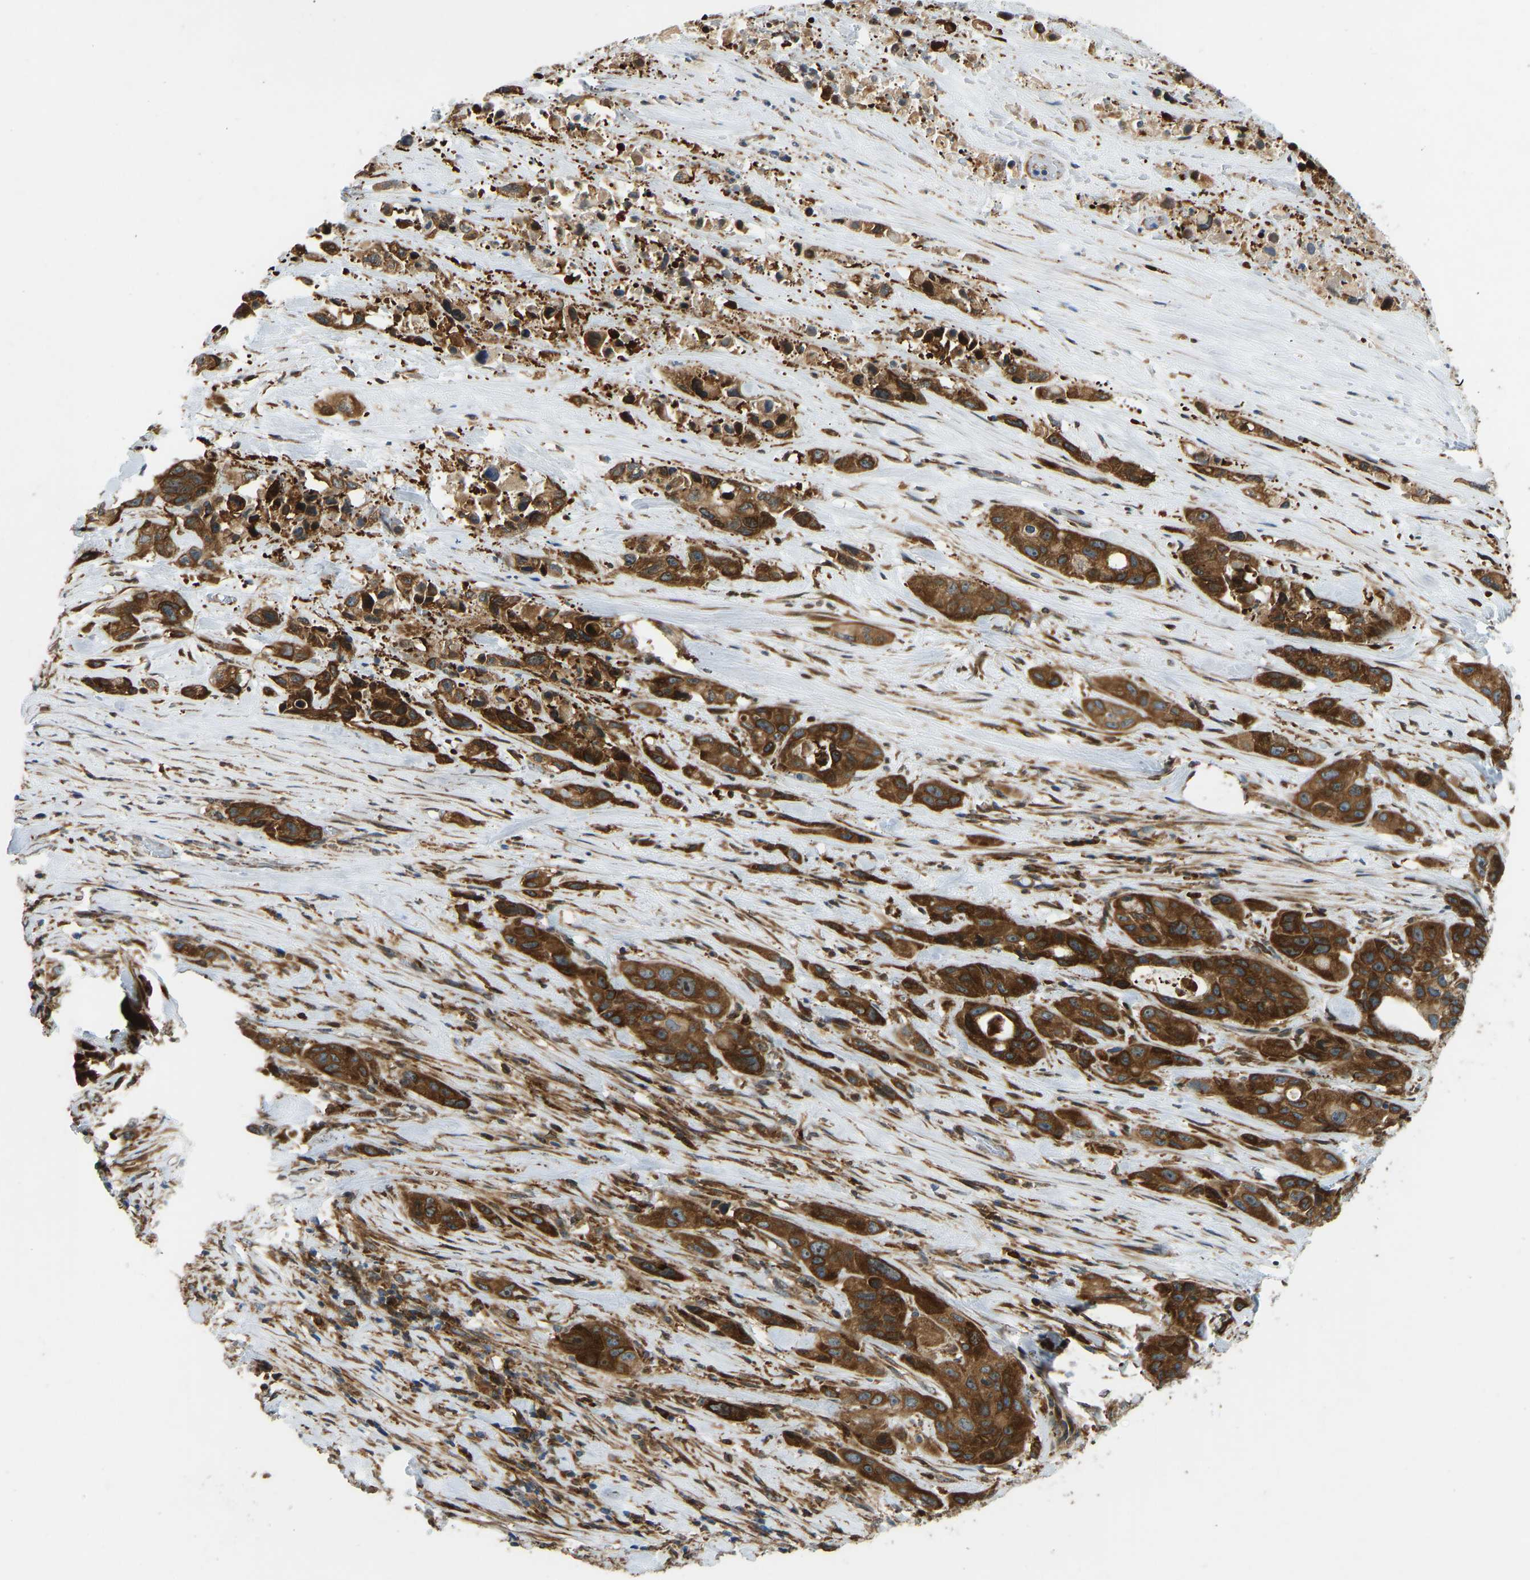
{"staining": {"intensity": "strong", "quantity": ">75%", "location": "cytoplasmic/membranous"}, "tissue": "pancreatic cancer", "cell_type": "Tumor cells", "image_type": "cancer", "snomed": [{"axis": "morphology", "description": "Adenocarcinoma, NOS"}, {"axis": "topography", "description": "Pancreas"}], "caption": "Immunohistochemistry photomicrograph of human pancreatic adenocarcinoma stained for a protein (brown), which displays high levels of strong cytoplasmic/membranous positivity in about >75% of tumor cells.", "gene": "OS9", "patient": {"sex": "male", "age": 53}}